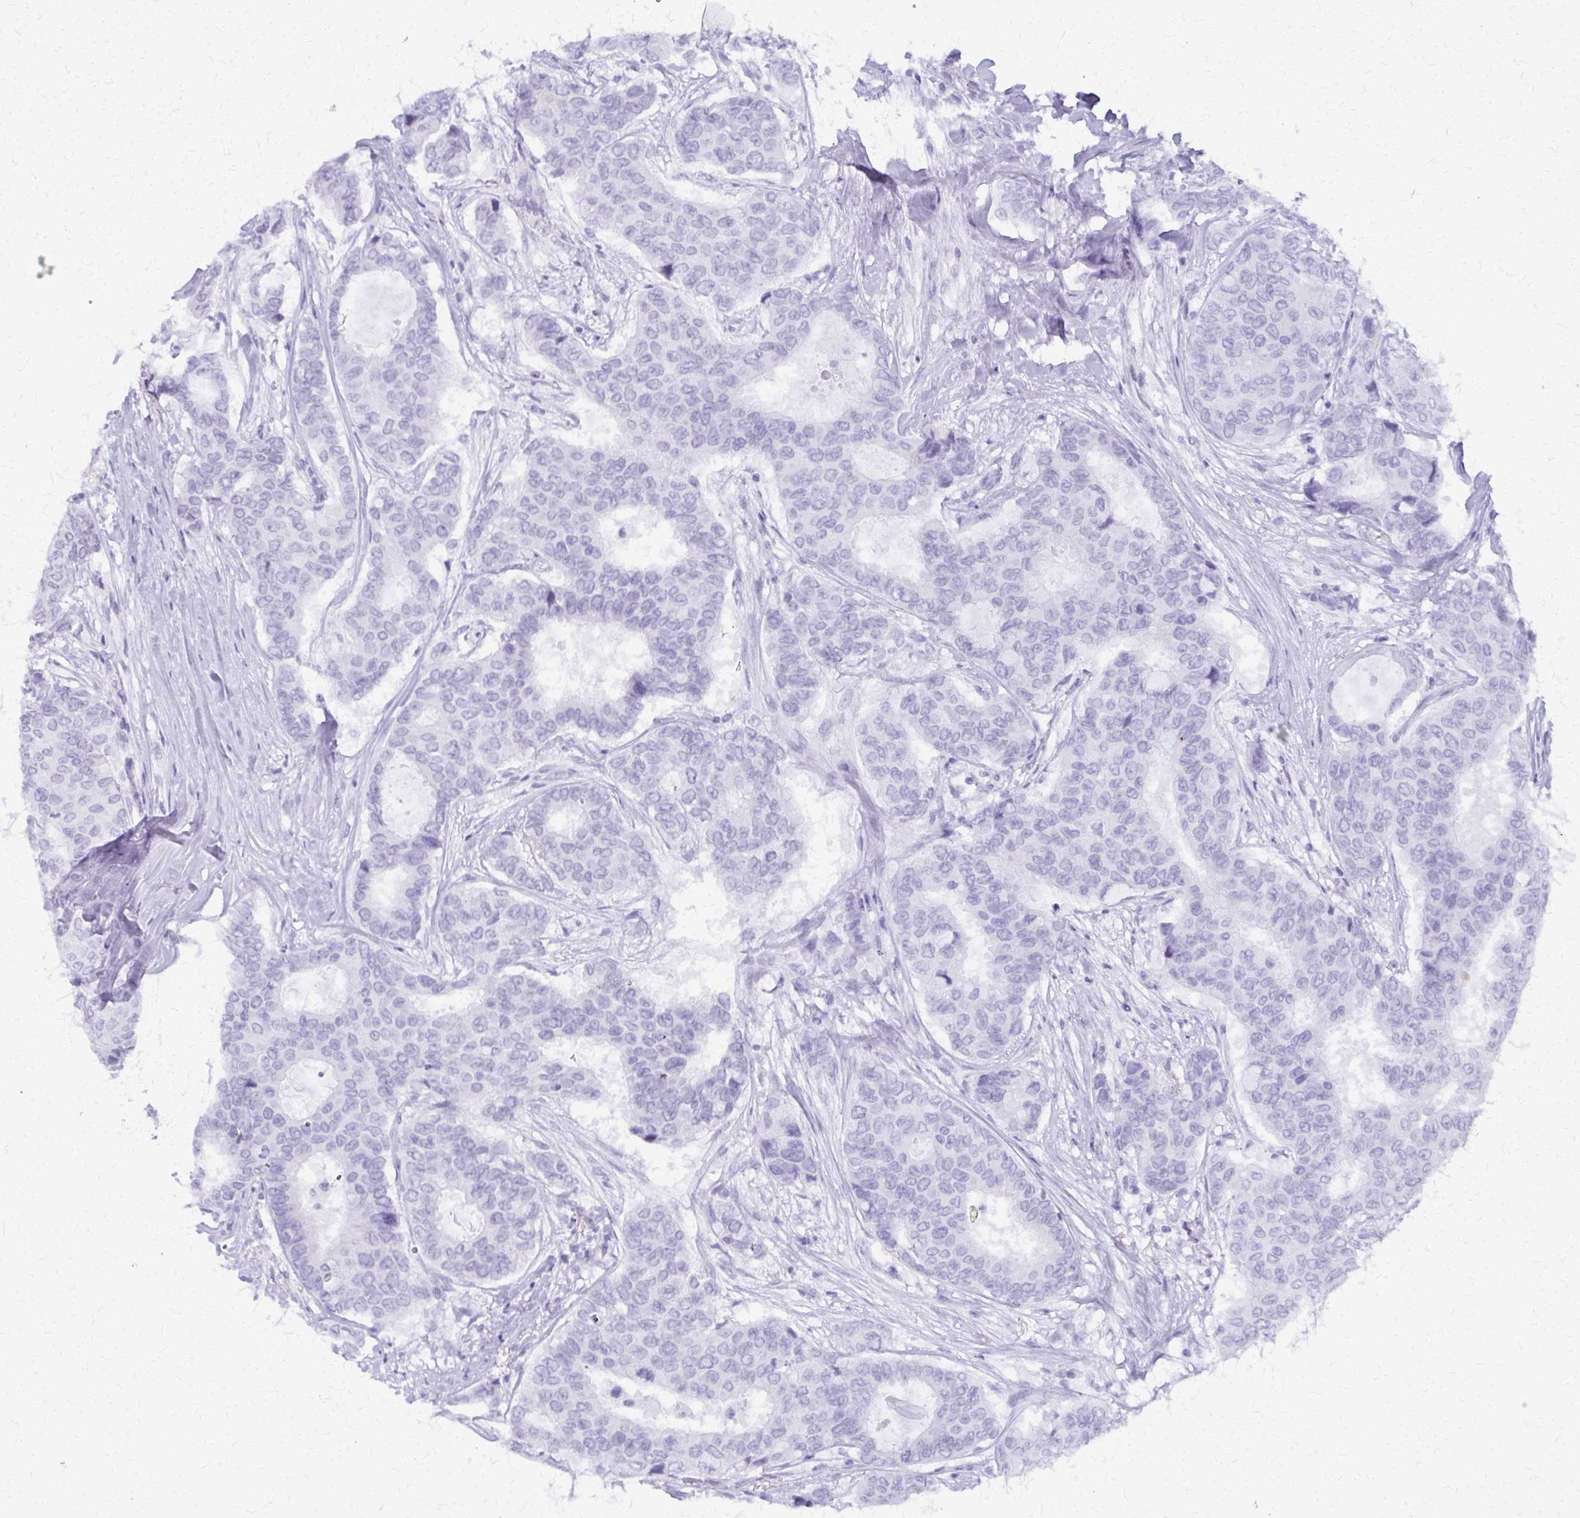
{"staining": {"intensity": "negative", "quantity": "none", "location": "none"}, "tissue": "breast cancer", "cell_type": "Tumor cells", "image_type": "cancer", "snomed": [{"axis": "morphology", "description": "Duct carcinoma"}, {"axis": "topography", "description": "Breast"}], "caption": "This is an immunohistochemistry histopathology image of human breast cancer (infiltrating ductal carcinoma). There is no positivity in tumor cells.", "gene": "FAM162B", "patient": {"sex": "female", "age": 75}}